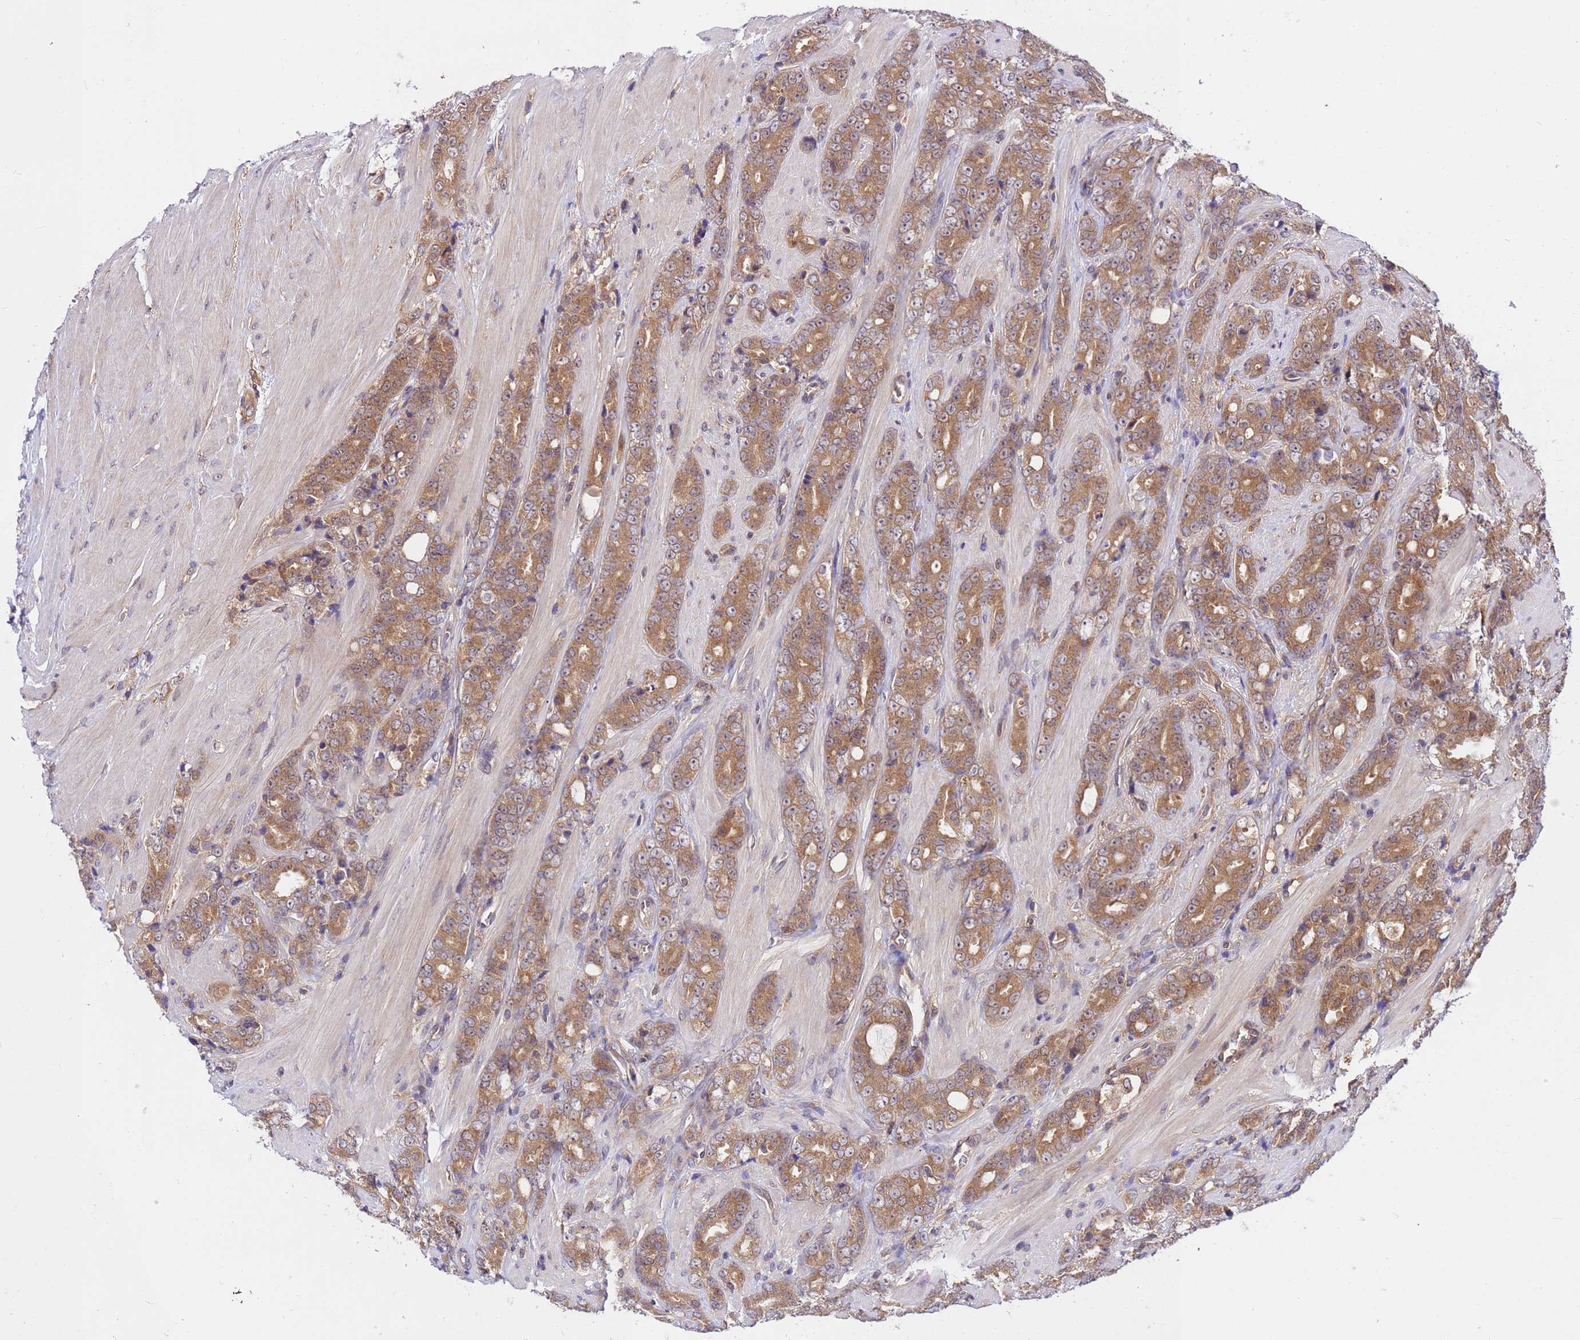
{"staining": {"intensity": "moderate", "quantity": ">75%", "location": "cytoplasmic/membranous"}, "tissue": "prostate cancer", "cell_type": "Tumor cells", "image_type": "cancer", "snomed": [{"axis": "morphology", "description": "Adenocarcinoma, High grade"}, {"axis": "topography", "description": "Prostate"}], "caption": "Immunohistochemistry photomicrograph of neoplastic tissue: human high-grade adenocarcinoma (prostate) stained using immunohistochemistry (IHC) exhibits medium levels of moderate protein expression localized specifically in the cytoplasmic/membranous of tumor cells, appearing as a cytoplasmic/membranous brown color.", "gene": "GET3", "patient": {"sex": "male", "age": 62}}